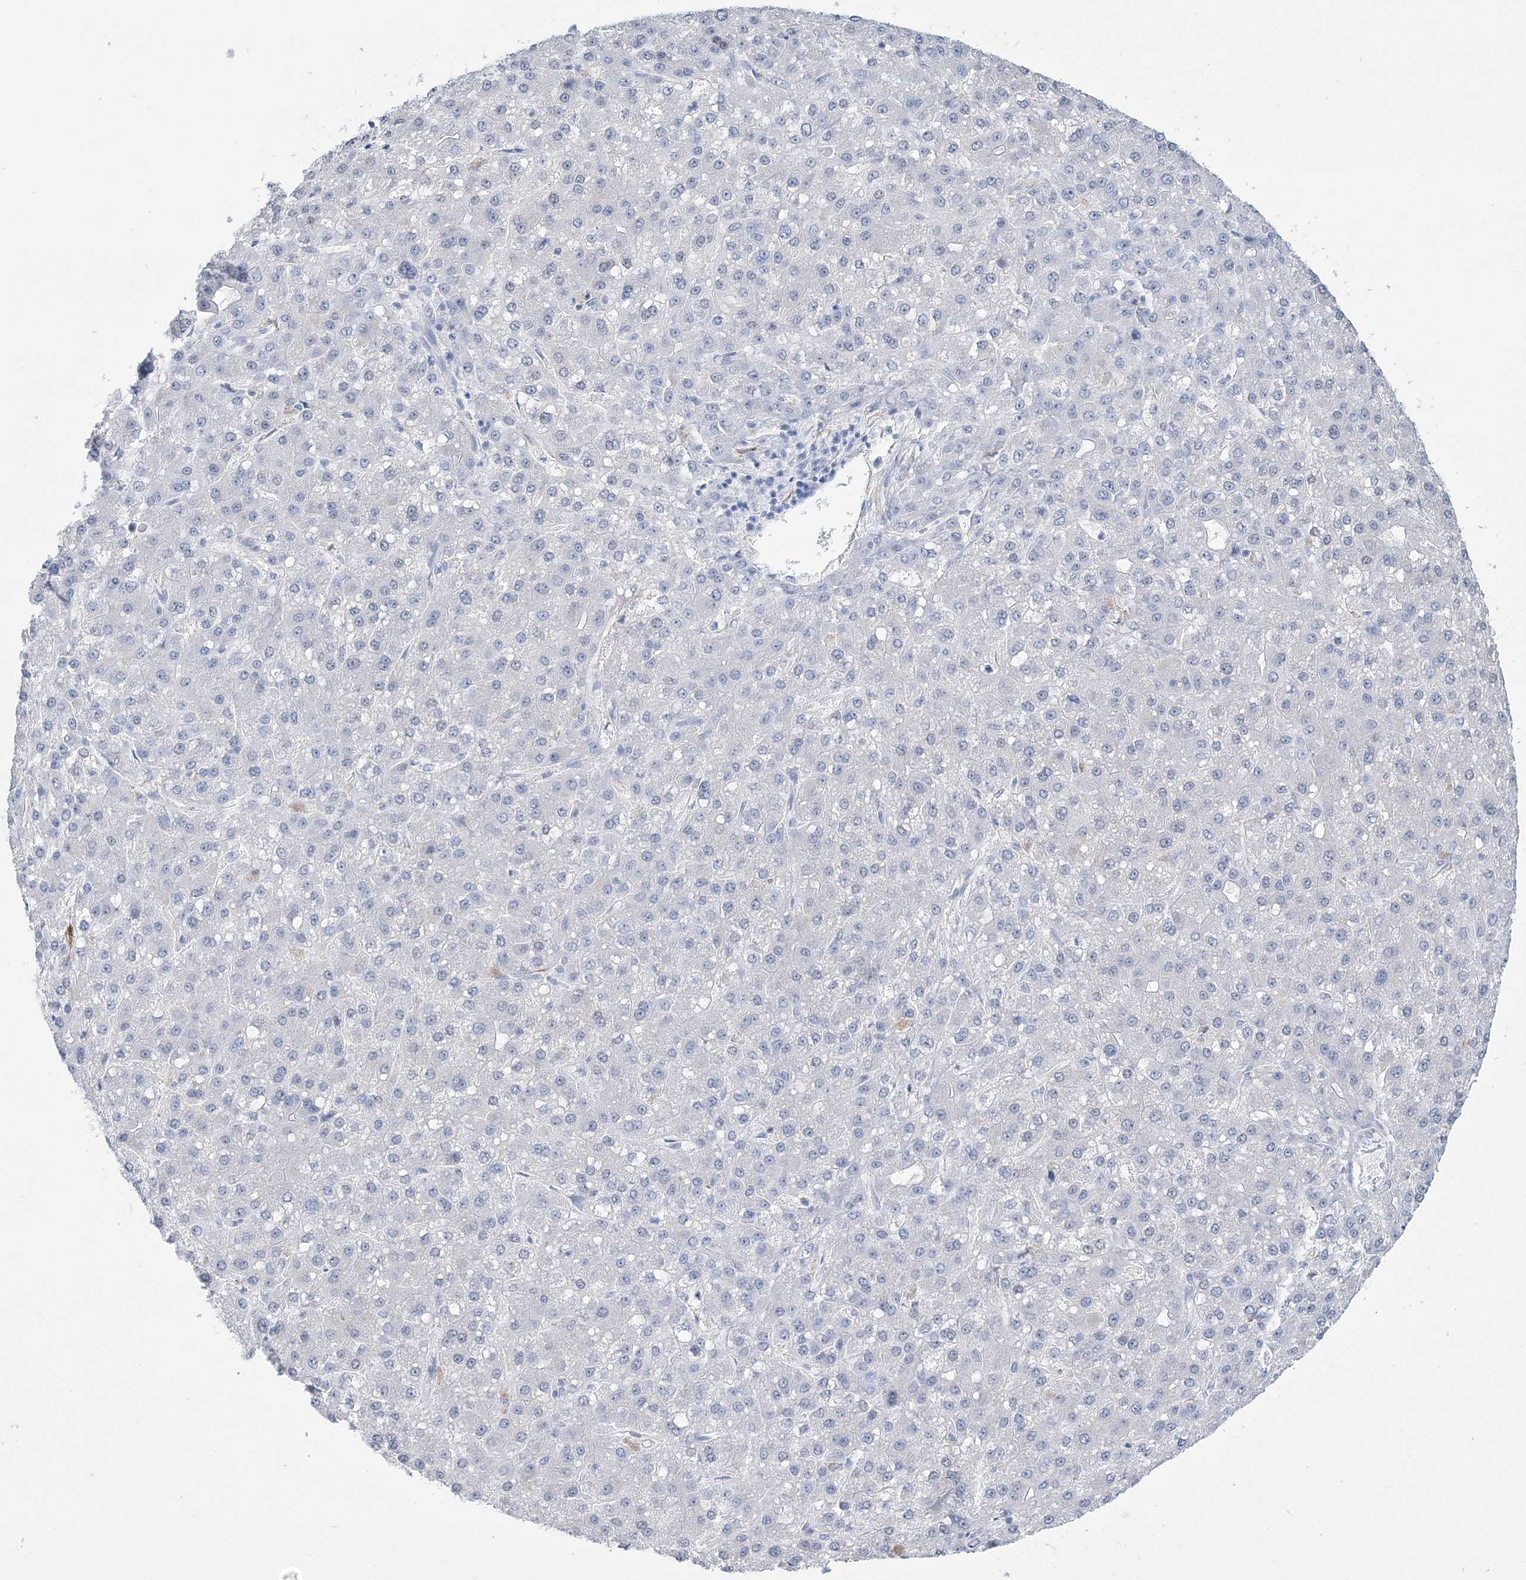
{"staining": {"intensity": "negative", "quantity": "none", "location": "none"}, "tissue": "liver cancer", "cell_type": "Tumor cells", "image_type": "cancer", "snomed": [{"axis": "morphology", "description": "Carcinoma, Hepatocellular, NOS"}, {"axis": "topography", "description": "Liver"}], "caption": "Liver cancer stained for a protein using immunohistochemistry displays no expression tumor cells.", "gene": "RAB11FIP5", "patient": {"sex": "male", "age": 67}}